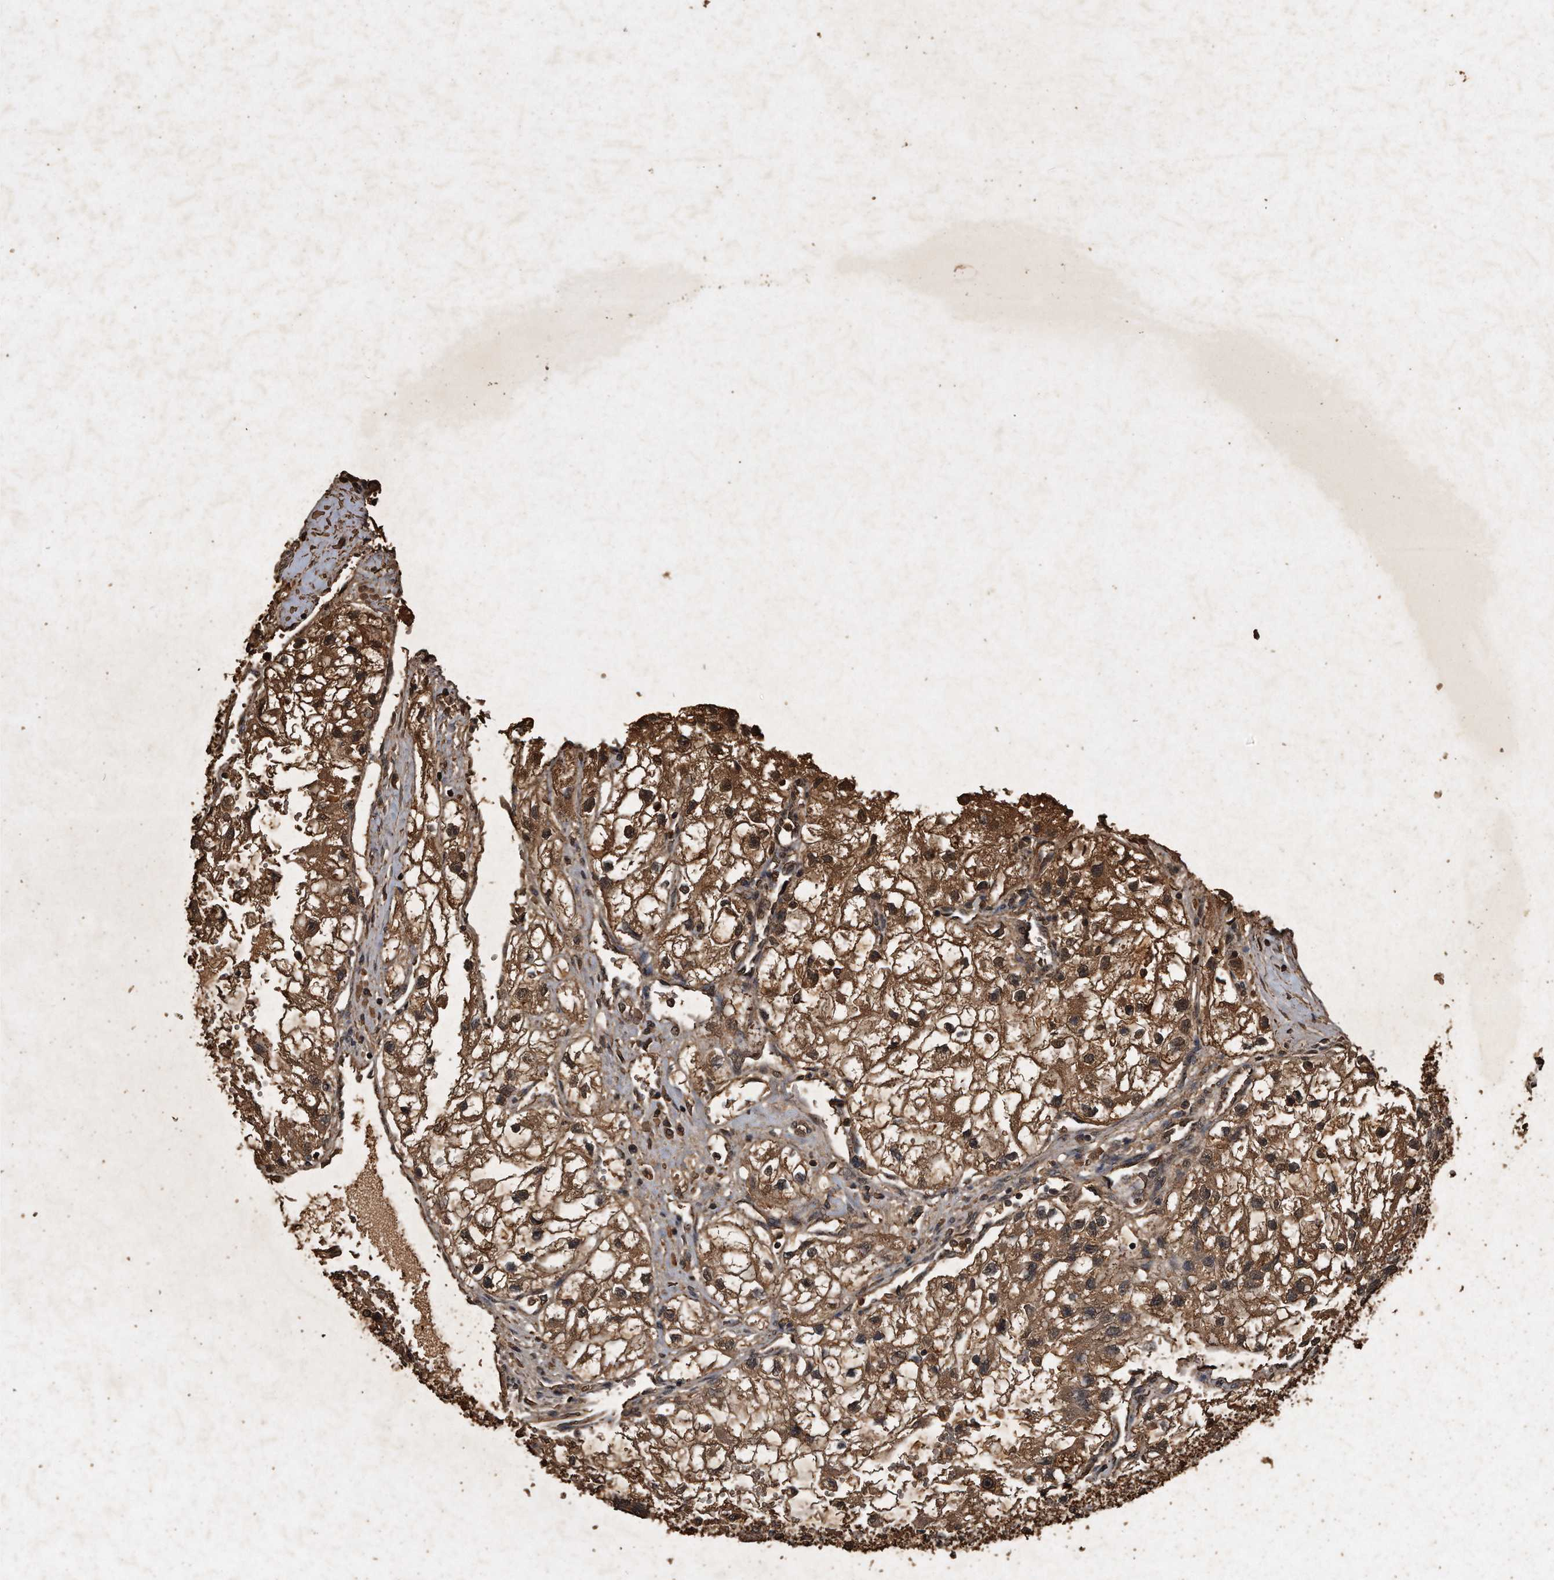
{"staining": {"intensity": "moderate", "quantity": ">75%", "location": "cytoplasmic/membranous"}, "tissue": "renal cancer", "cell_type": "Tumor cells", "image_type": "cancer", "snomed": [{"axis": "morphology", "description": "Adenocarcinoma, NOS"}, {"axis": "topography", "description": "Kidney"}], "caption": "High-magnification brightfield microscopy of renal adenocarcinoma stained with DAB (brown) and counterstained with hematoxylin (blue). tumor cells exhibit moderate cytoplasmic/membranous expression is appreciated in about>75% of cells. The staining was performed using DAB (3,3'-diaminobenzidine), with brown indicating positive protein expression. Nuclei are stained blue with hematoxylin.", "gene": "CFLAR", "patient": {"sex": "female", "age": 70}}